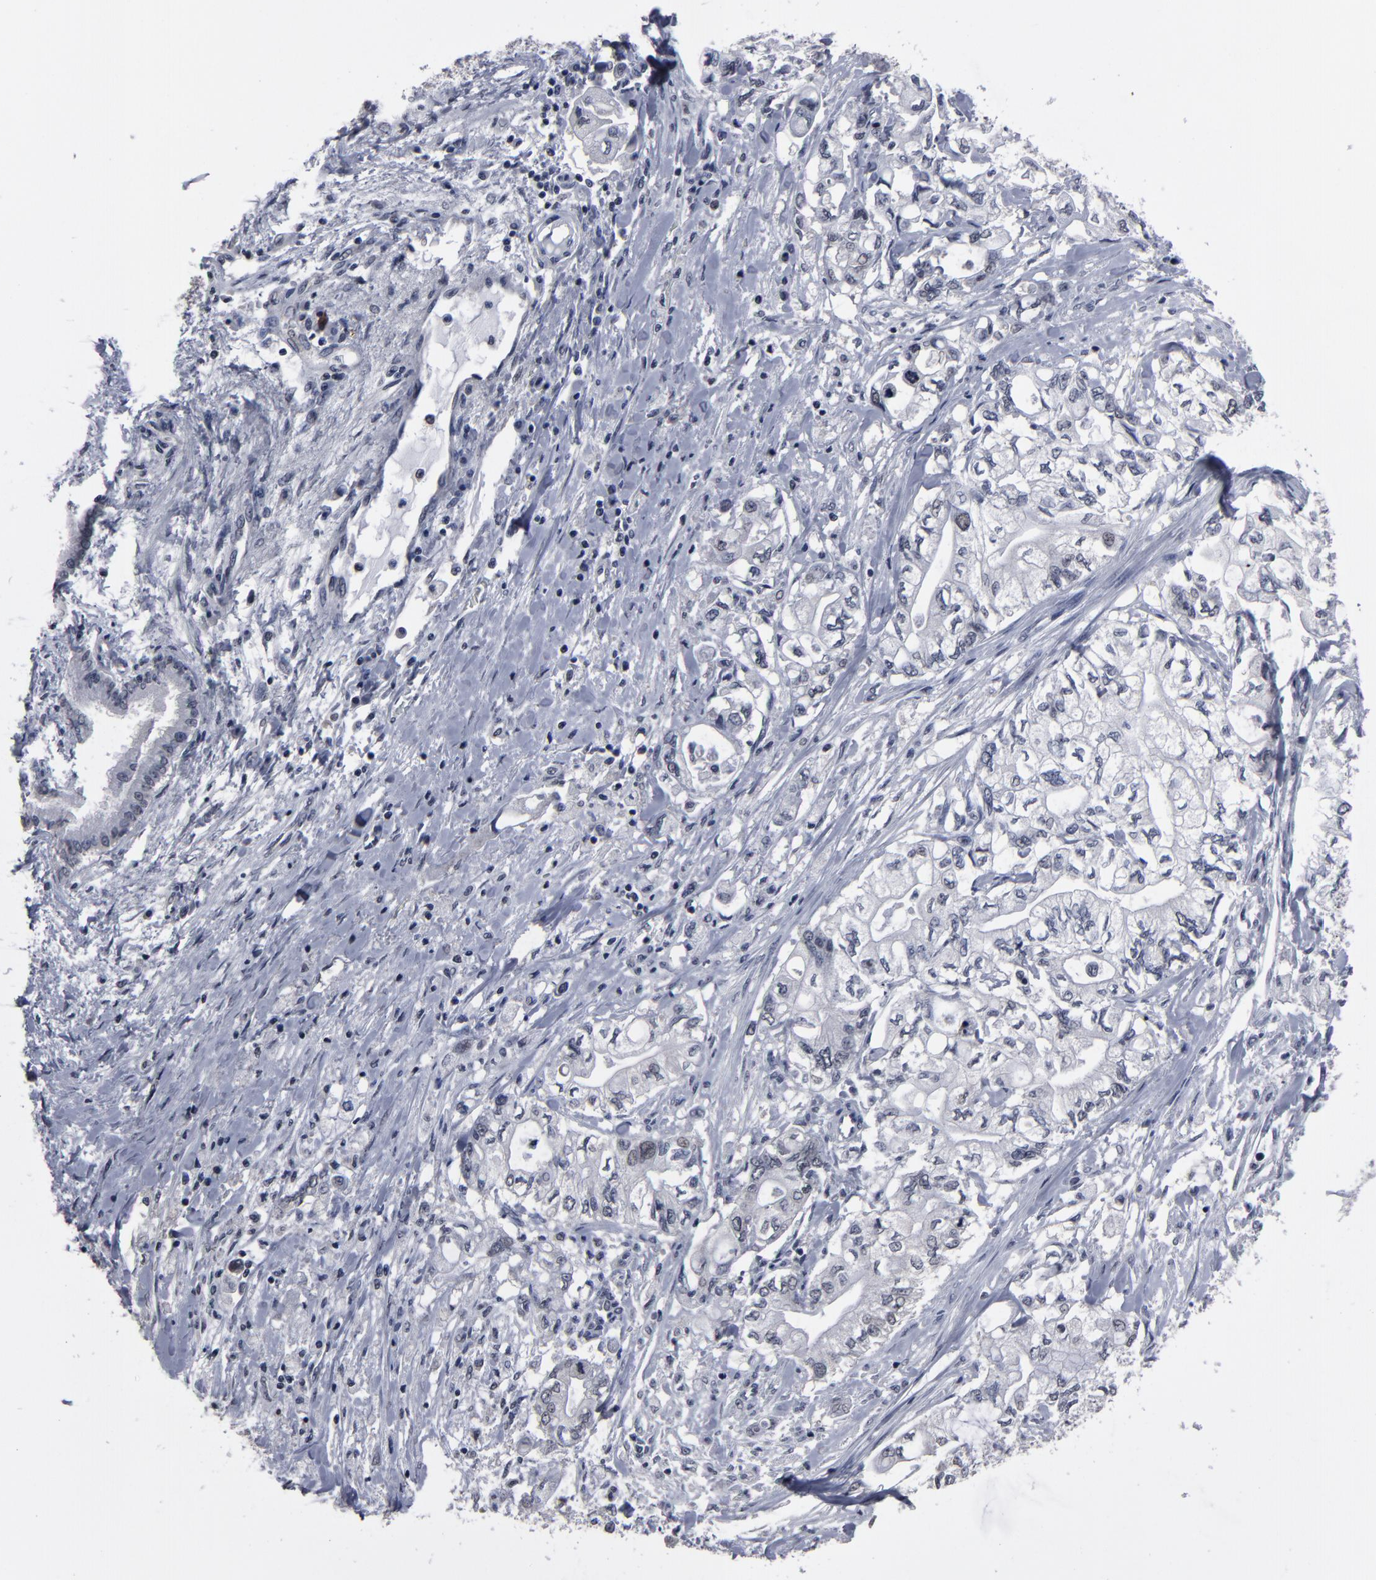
{"staining": {"intensity": "negative", "quantity": "none", "location": "none"}, "tissue": "pancreatic cancer", "cell_type": "Tumor cells", "image_type": "cancer", "snomed": [{"axis": "morphology", "description": "Adenocarcinoma, NOS"}, {"axis": "topography", "description": "Pancreas"}], "caption": "Human pancreatic adenocarcinoma stained for a protein using immunohistochemistry (IHC) shows no positivity in tumor cells.", "gene": "SSRP1", "patient": {"sex": "male", "age": 79}}